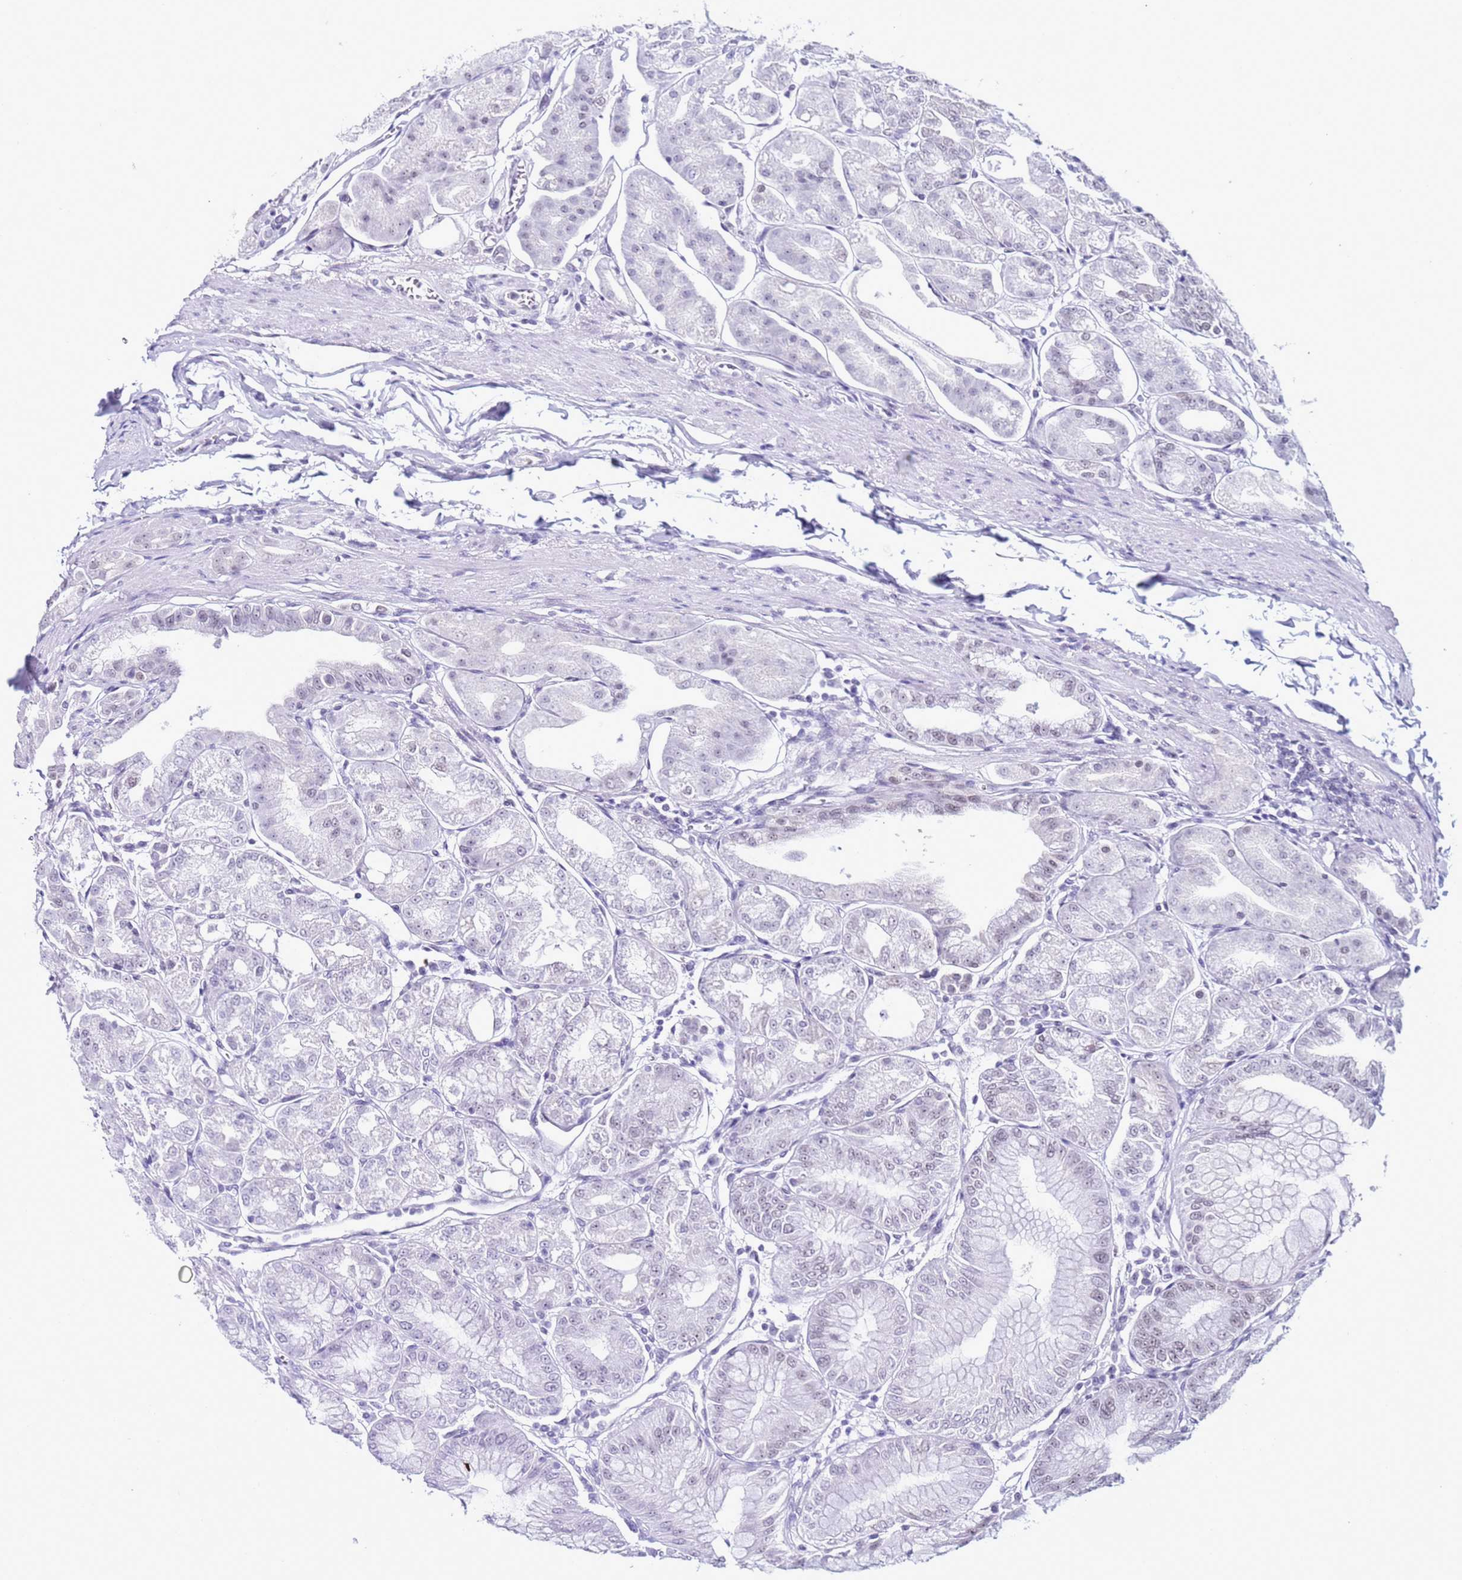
{"staining": {"intensity": "negative", "quantity": "none", "location": "none"}, "tissue": "stomach", "cell_type": "Glandular cells", "image_type": "normal", "snomed": [{"axis": "morphology", "description": "Normal tissue, NOS"}, {"axis": "topography", "description": "Stomach, lower"}], "caption": "This is a image of immunohistochemistry staining of unremarkable stomach, which shows no positivity in glandular cells. (Immunohistochemistry (ihc), brightfield microscopy, high magnification).", "gene": "DHX15", "patient": {"sex": "male", "age": 71}}